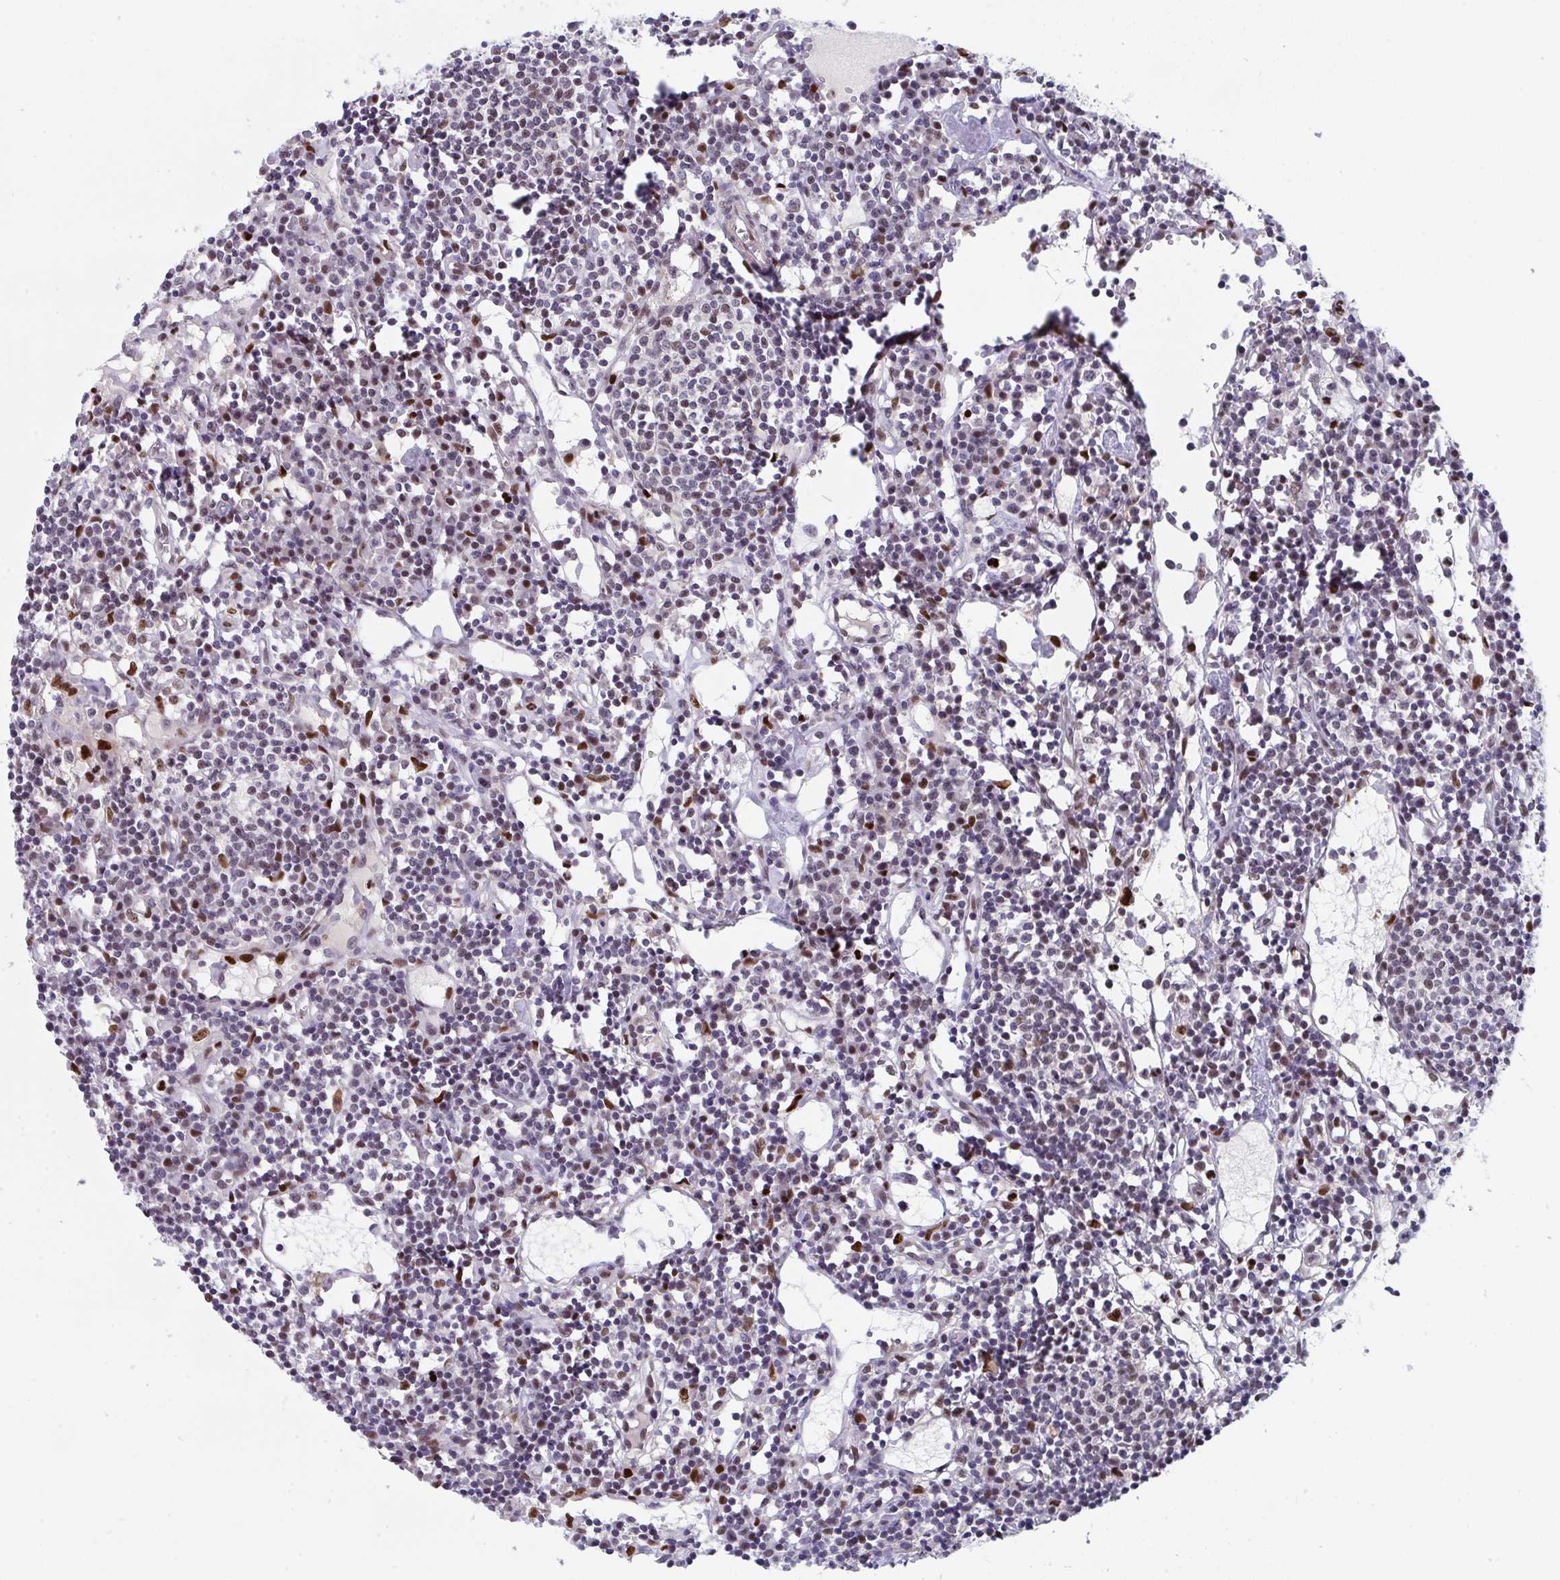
{"staining": {"intensity": "strong", "quantity": "<25%", "location": "nuclear"}, "tissue": "lymph node", "cell_type": "Germinal center cells", "image_type": "normal", "snomed": [{"axis": "morphology", "description": "Normal tissue, NOS"}, {"axis": "topography", "description": "Lymph node"}], "caption": "About <25% of germinal center cells in benign human lymph node reveal strong nuclear protein staining as visualized by brown immunohistochemical staining.", "gene": "JDP2", "patient": {"sex": "female", "age": 78}}